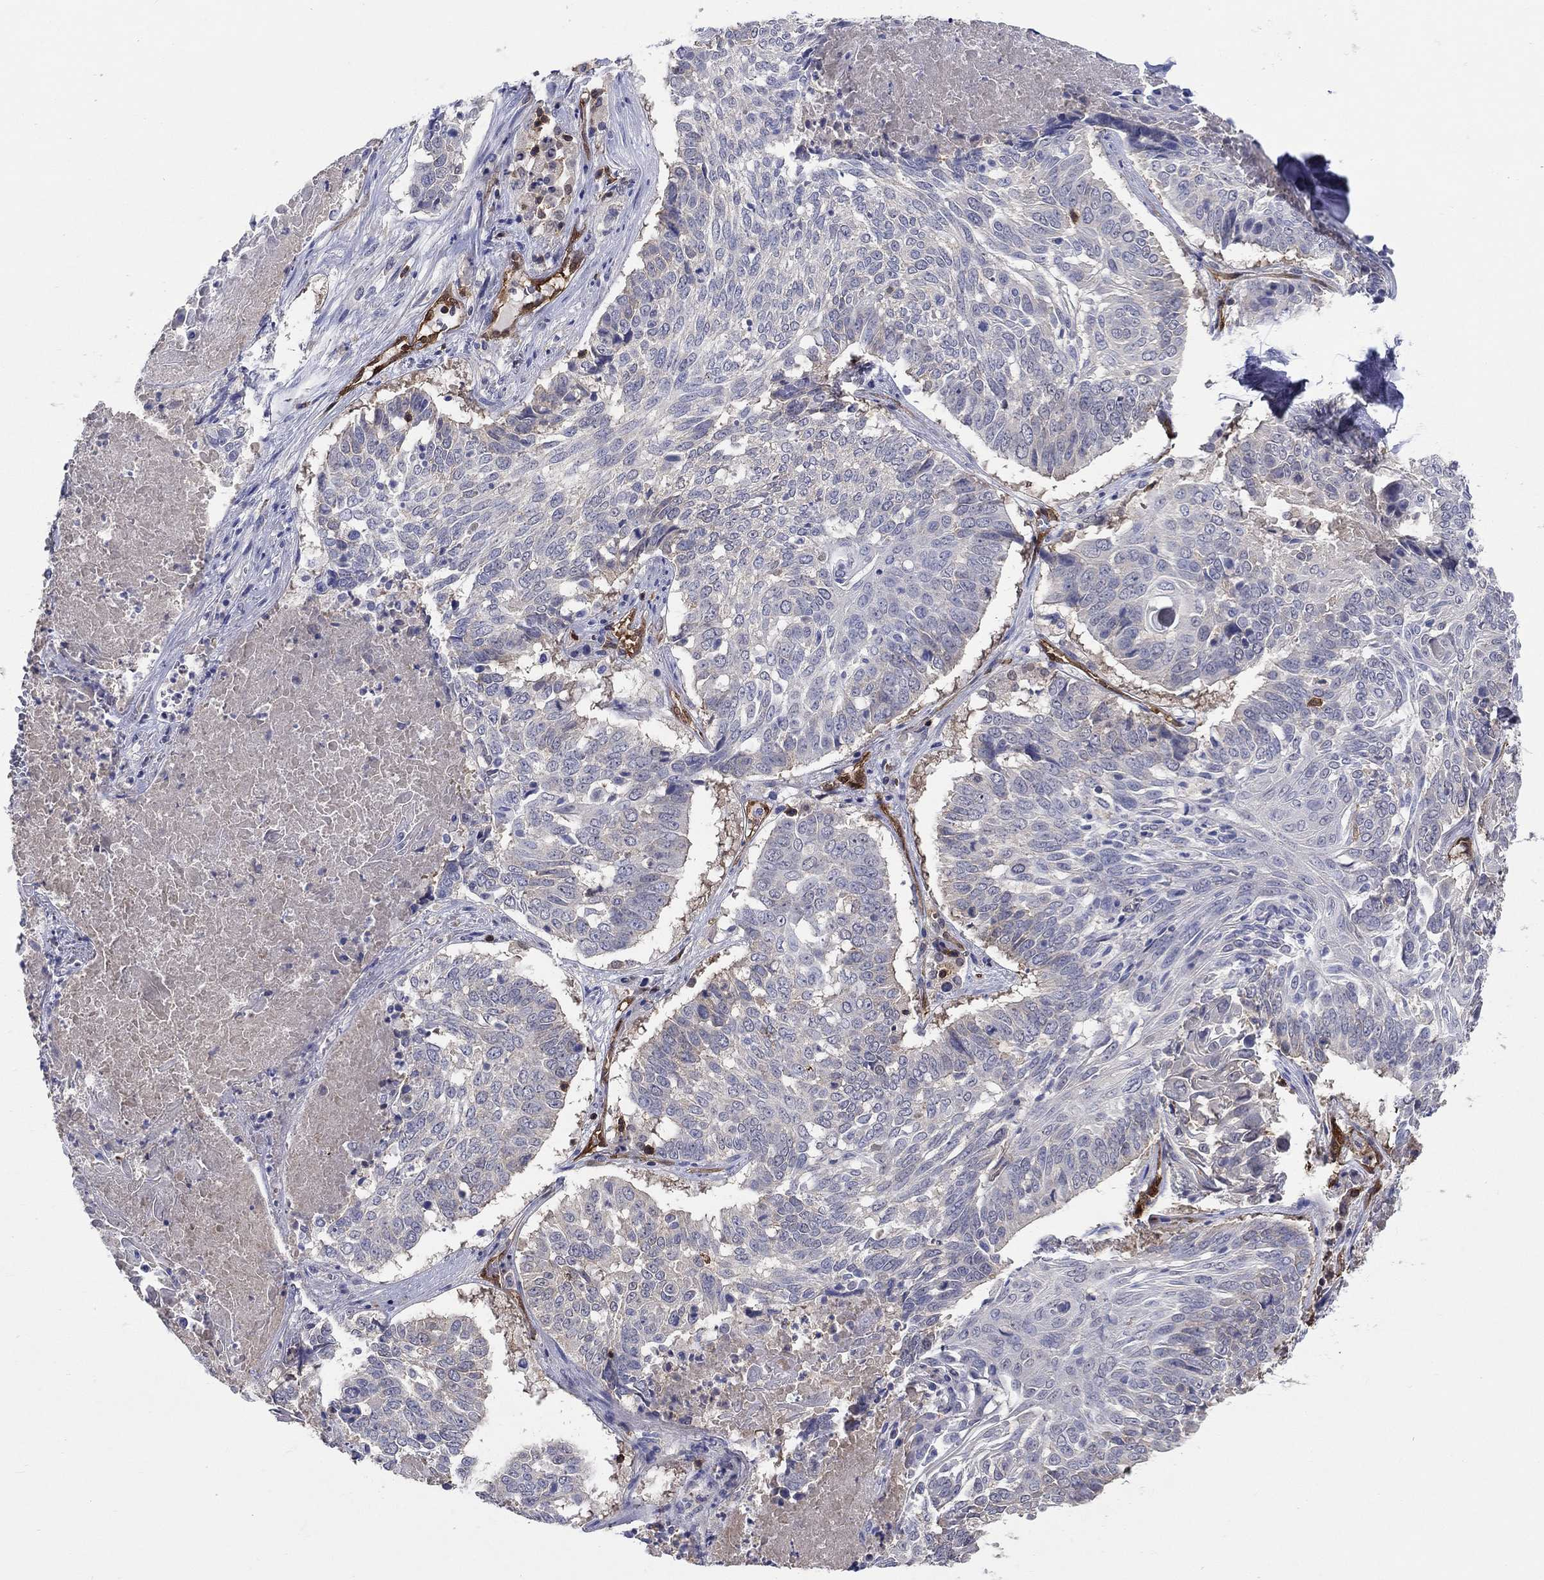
{"staining": {"intensity": "negative", "quantity": "none", "location": "none"}, "tissue": "lung cancer", "cell_type": "Tumor cells", "image_type": "cancer", "snomed": [{"axis": "morphology", "description": "Squamous cell carcinoma, NOS"}, {"axis": "topography", "description": "Lung"}], "caption": "The image displays no significant positivity in tumor cells of squamous cell carcinoma (lung). (DAB immunohistochemistry (IHC) visualized using brightfield microscopy, high magnification).", "gene": "AGFG2", "patient": {"sex": "male", "age": 64}}